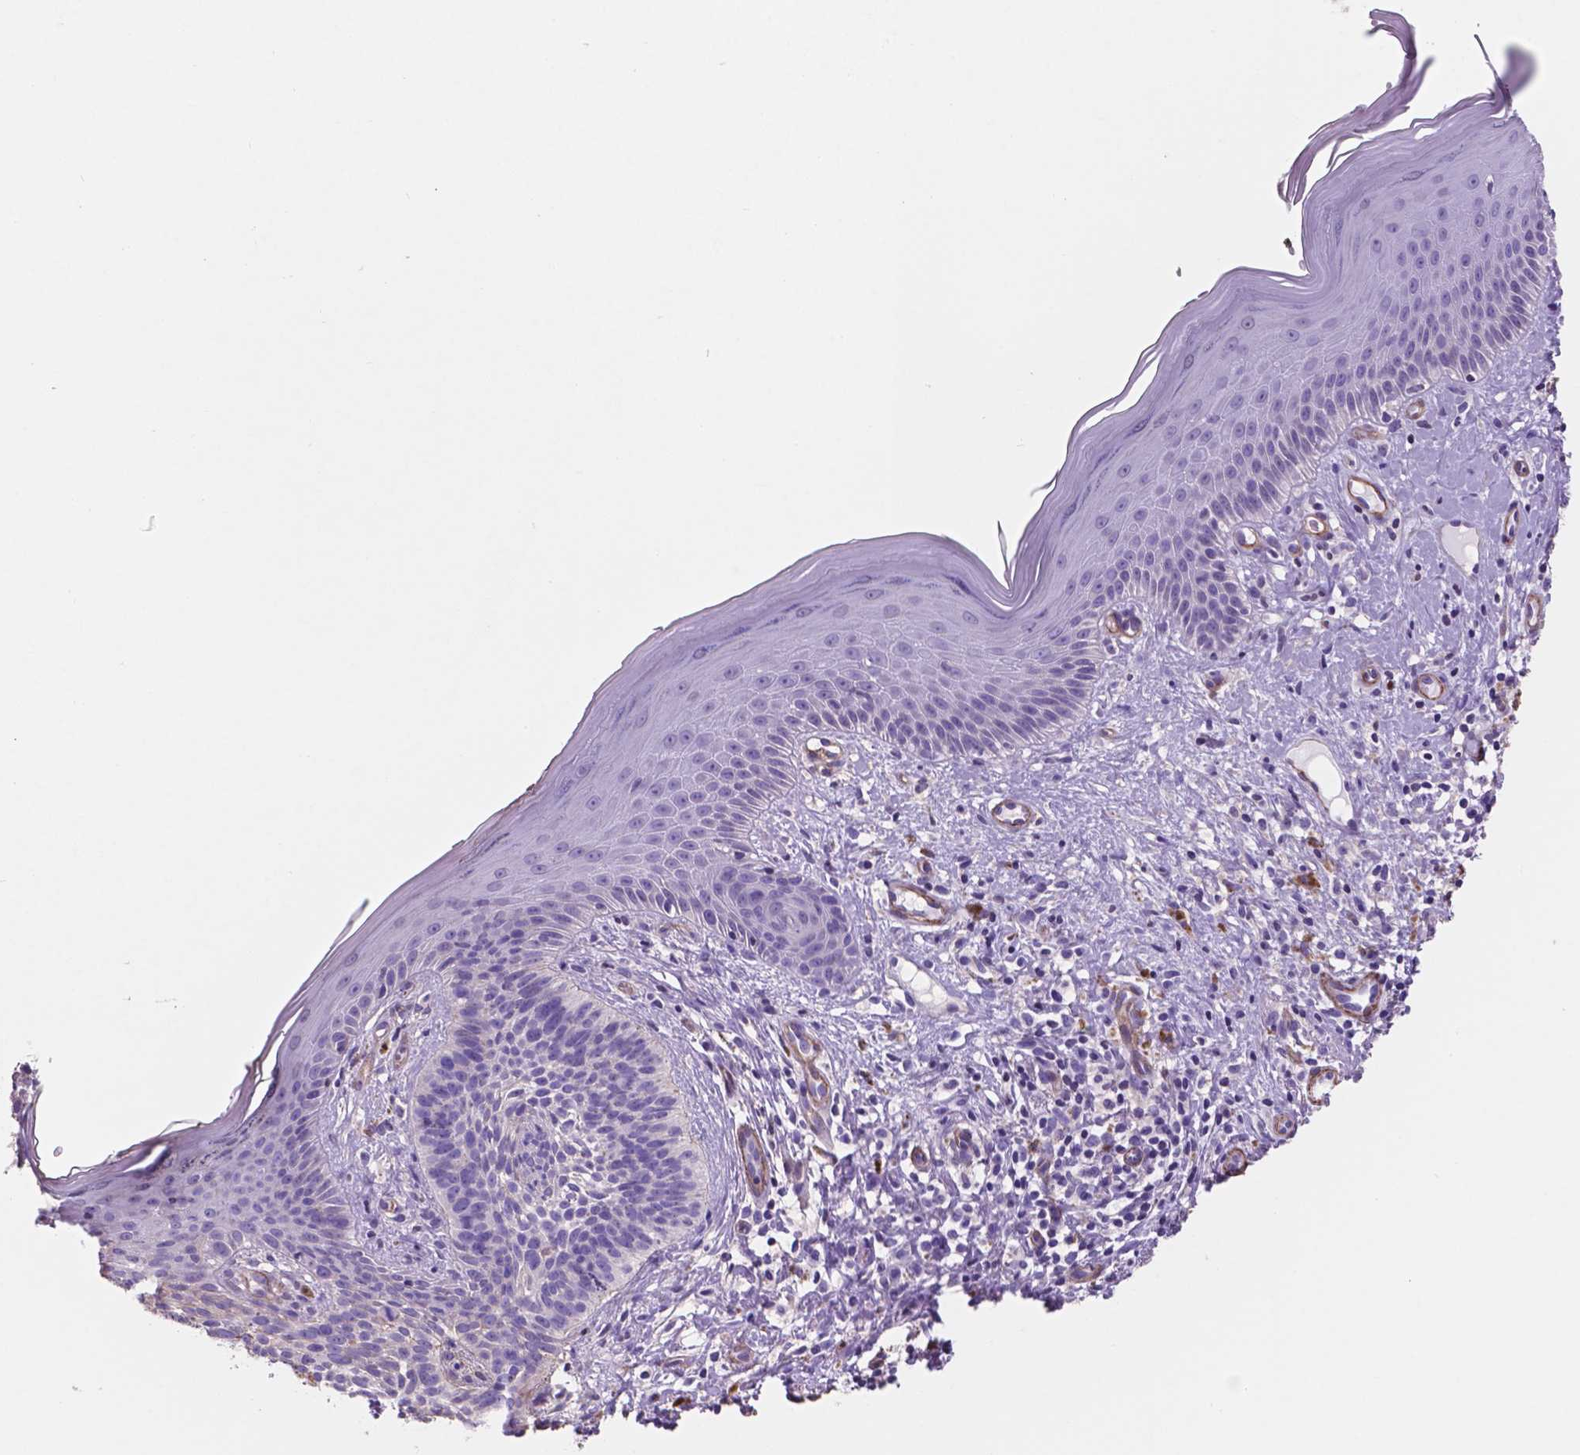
{"staining": {"intensity": "negative", "quantity": "none", "location": "none"}, "tissue": "skin cancer", "cell_type": "Tumor cells", "image_type": "cancer", "snomed": [{"axis": "morphology", "description": "Basal cell carcinoma"}, {"axis": "topography", "description": "Skin"}], "caption": "The photomicrograph exhibits no staining of tumor cells in basal cell carcinoma (skin).", "gene": "TOR2A", "patient": {"sex": "male", "age": 79}}